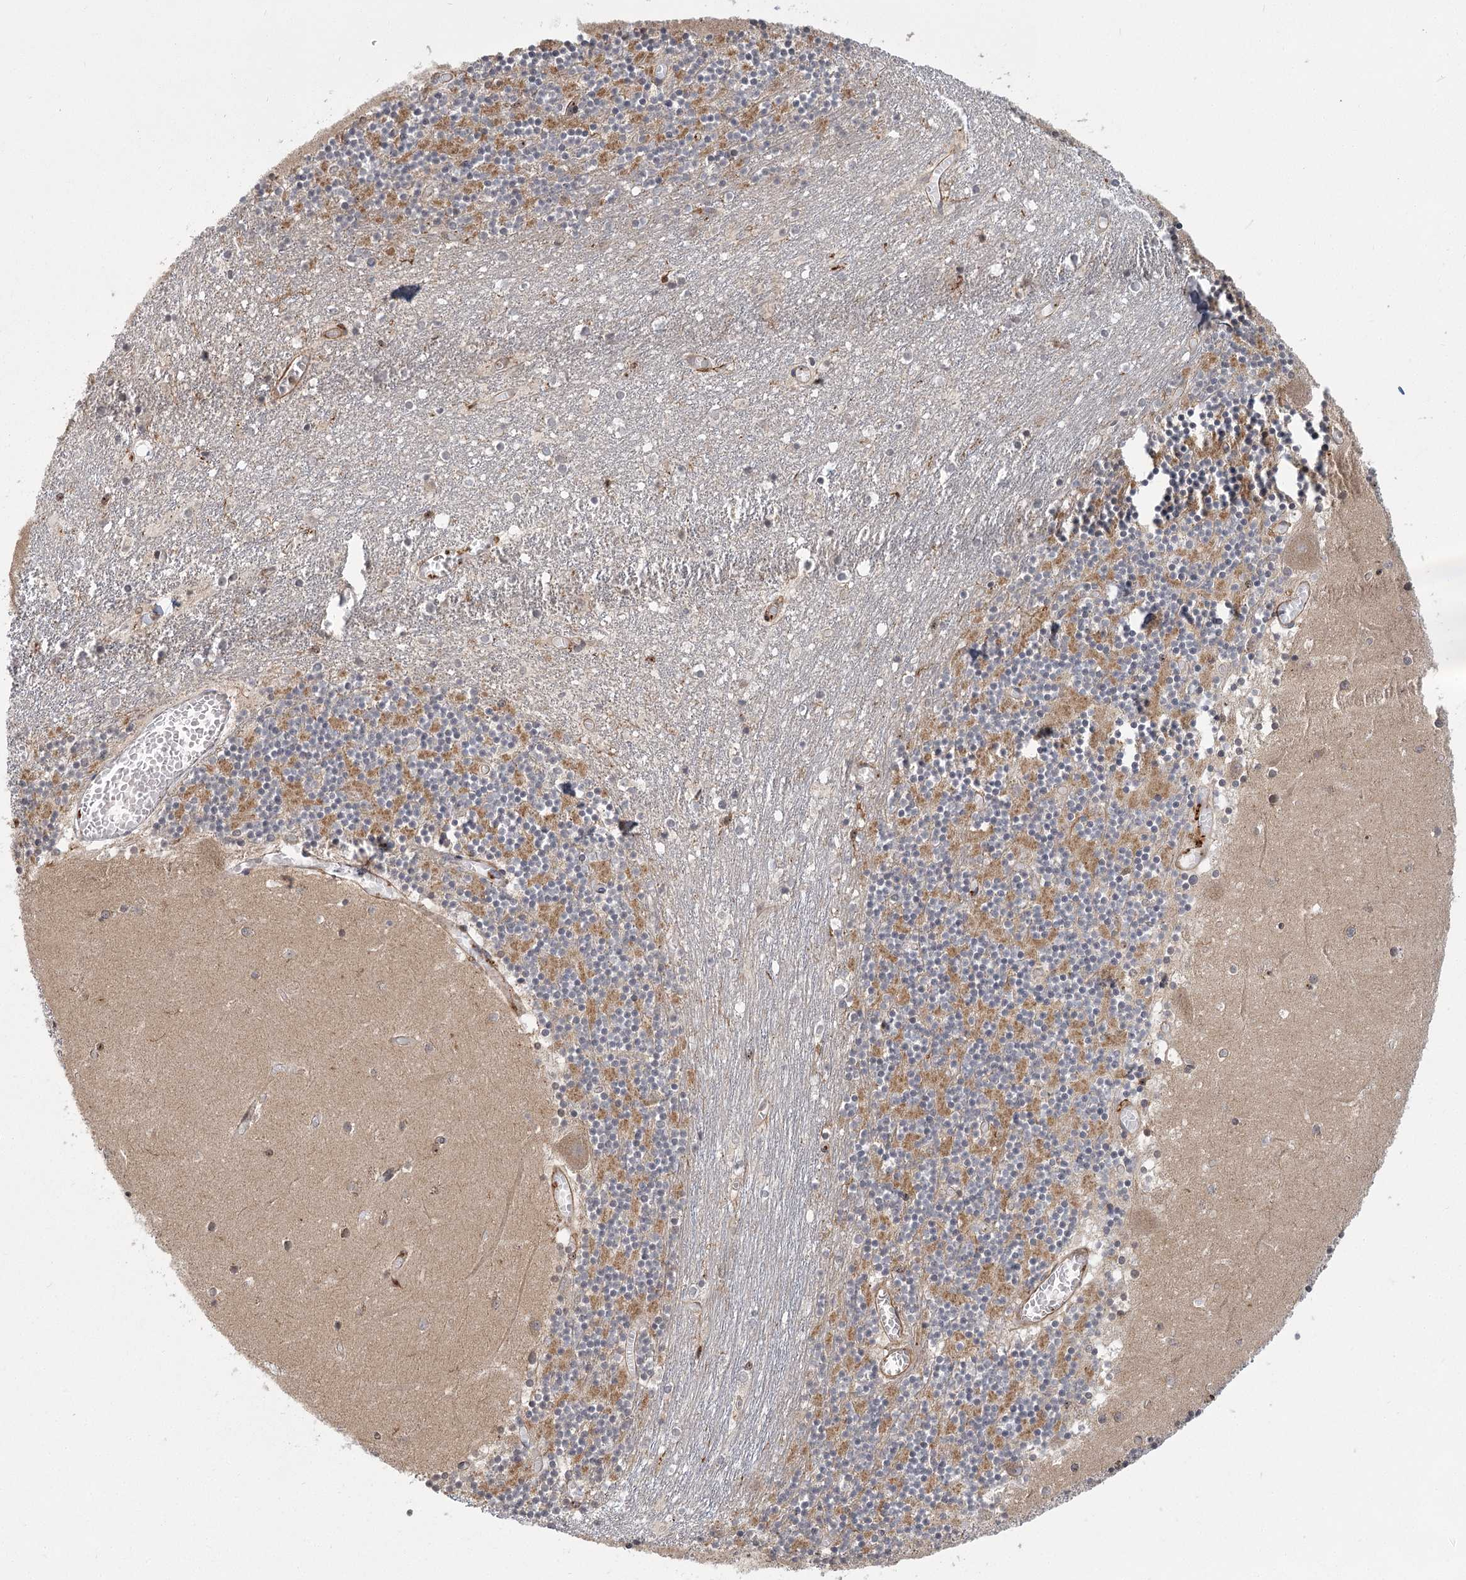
{"staining": {"intensity": "moderate", "quantity": "25%-75%", "location": "cytoplasmic/membranous"}, "tissue": "cerebellum", "cell_type": "Cells in granular layer", "image_type": "normal", "snomed": [{"axis": "morphology", "description": "Normal tissue, NOS"}, {"axis": "topography", "description": "Cerebellum"}], "caption": "This photomicrograph exhibits immunohistochemistry staining of benign human cerebellum, with medium moderate cytoplasmic/membranous expression in approximately 25%-75% of cells in granular layer.", "gene": "MEPE", "patient": {"sex": "female", "age": 28}}